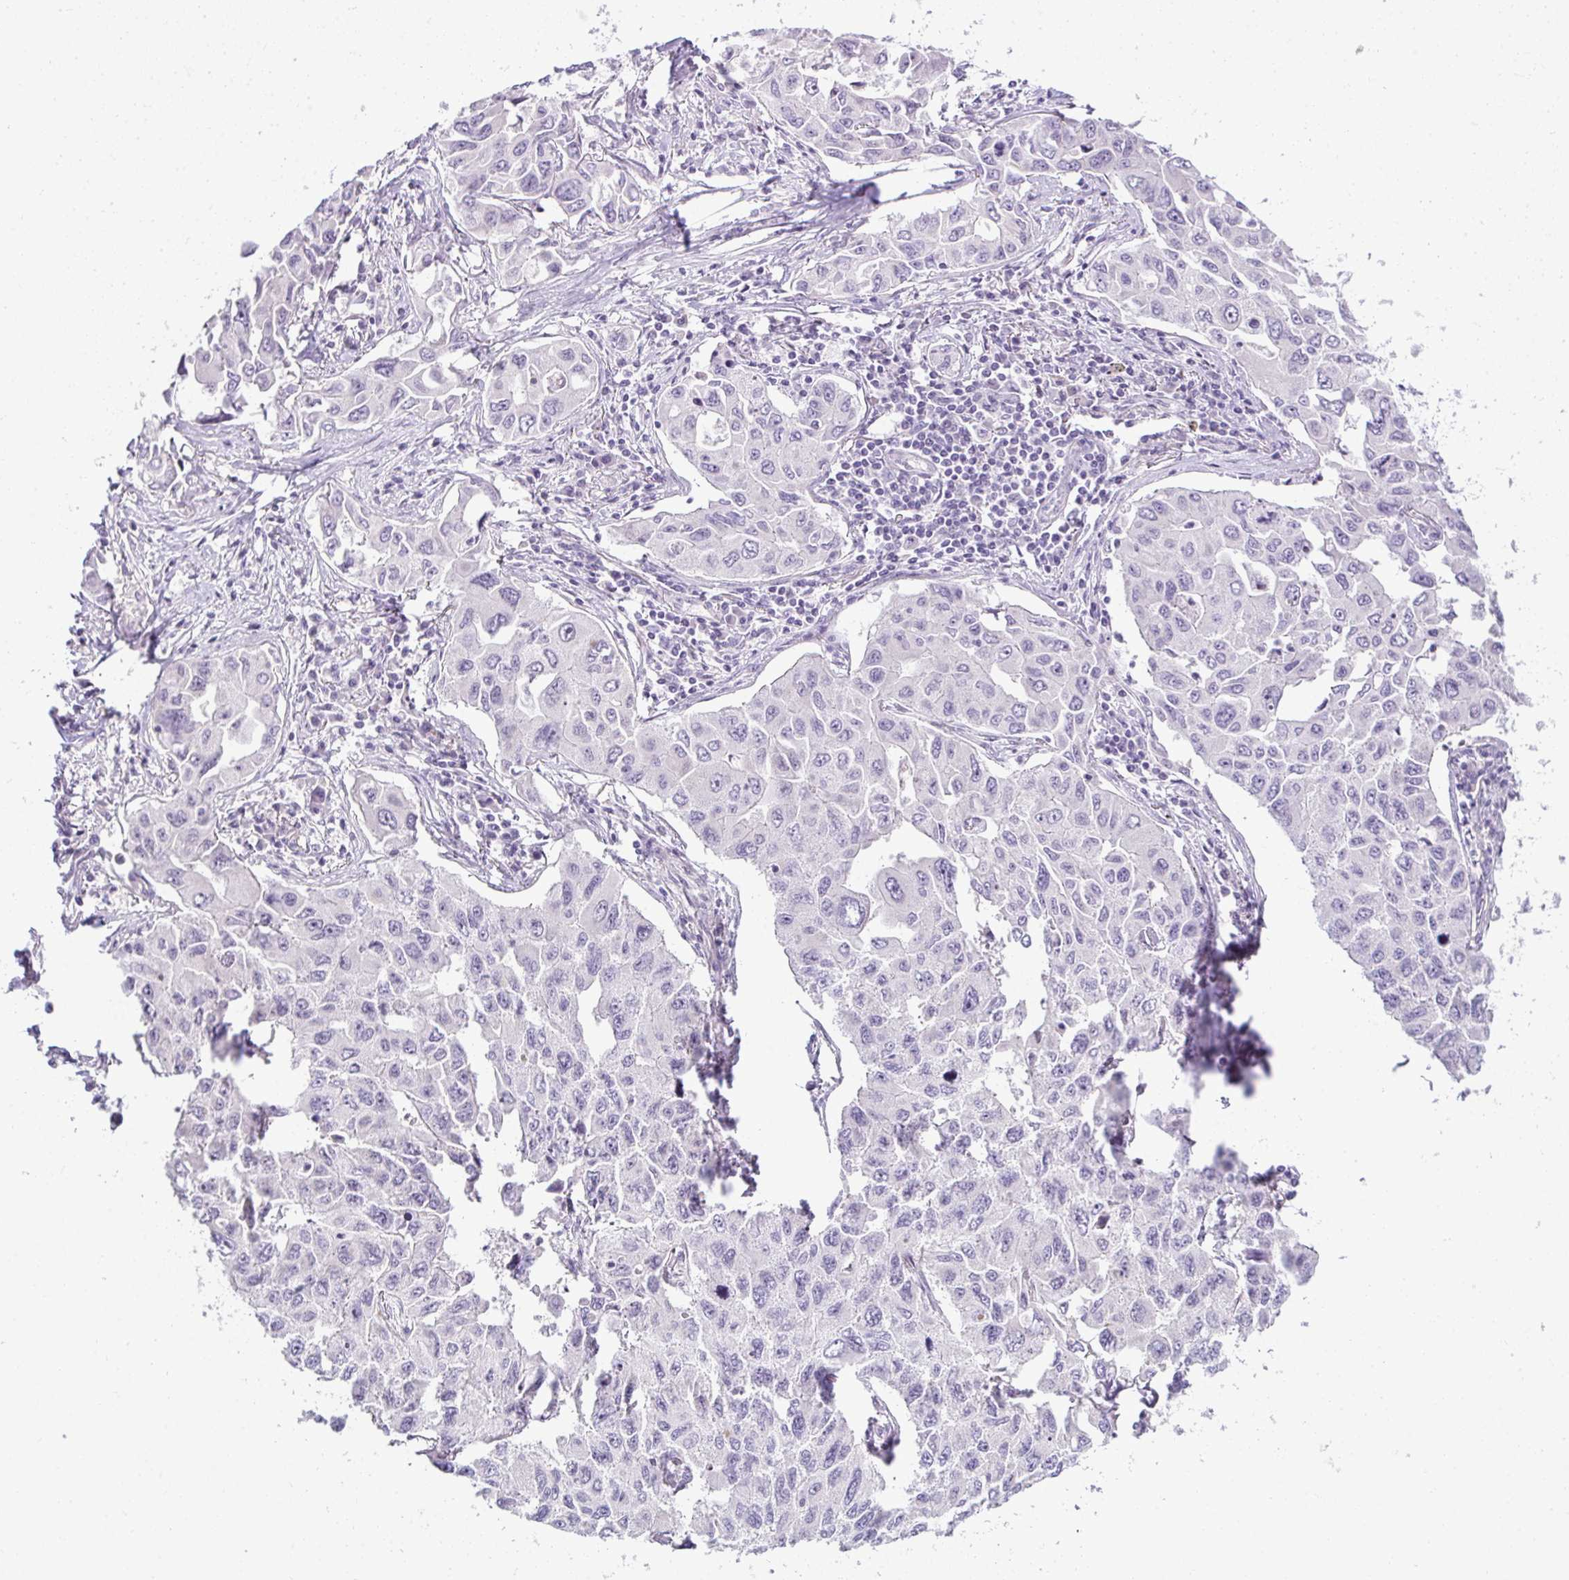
{"staining": {"intensity": "negative", "quantity": "none", "location": "none"}, "tissue": "lung cancer", "cell_type": "Tumor cells", "image_type": "cancer", "snomed": [{"axis": "morphology", "description": "Adenocarcinoma, NOS"}, {"axis": "topography", "description": "Lung"}], "caption": "IHC micrograph of neoplastic tissue: lung cancer stained with DAB demonstrates no significant protein staining in tumor cells. (DAB immunohistochemistry (IHC), high magnification).", "gene": "CMPK1", "patient": {"sex": "male", "age": 64}}